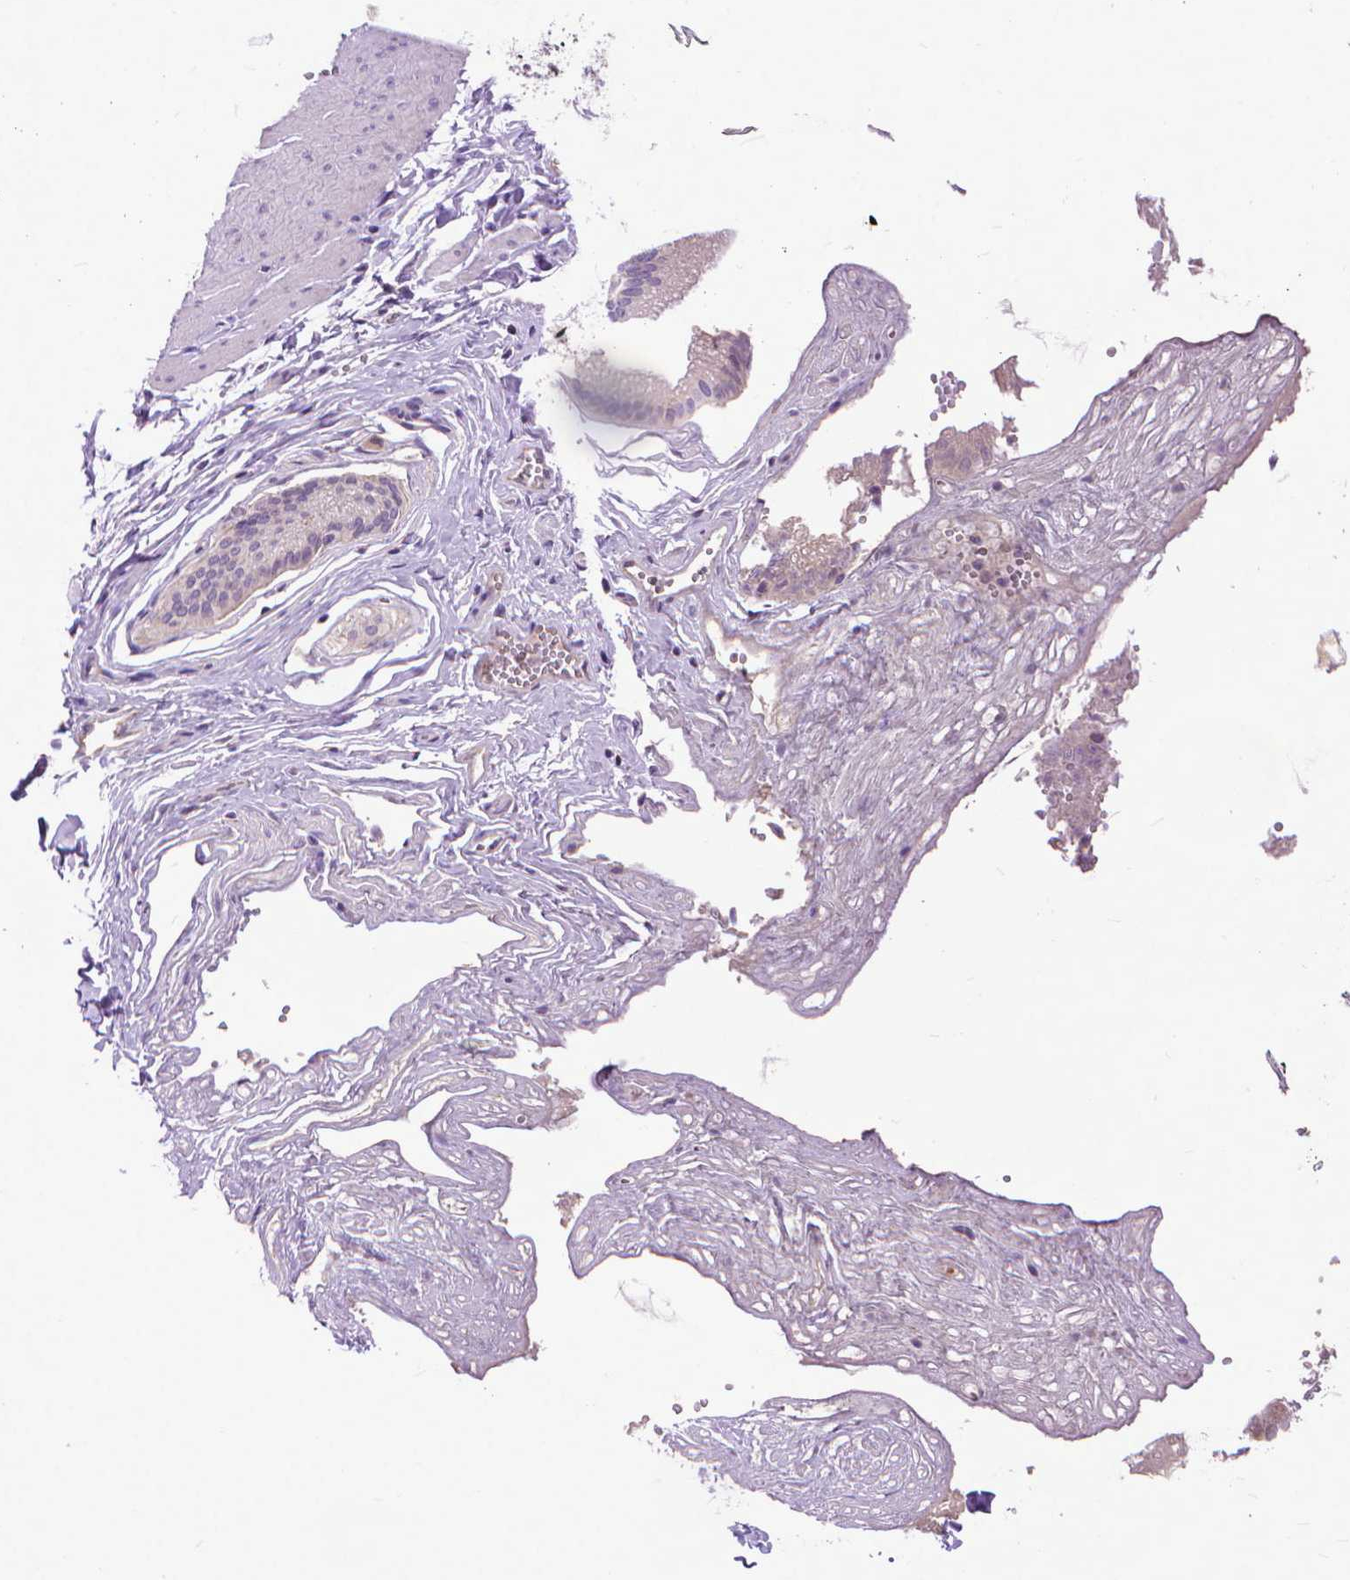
{"staining": {"intensity": "moderate", "quantity": "25%-75%", "location": "cytoplasmic/membranous"}, "tissue": "gallbladder", "cell_type": "Glandular cells", "image_type": "normal", "snomed": [{"axis": "morphology", "description": "Normal tissue, NOS"}, {"axis": "topography", "description": "Gallbladder"}, {"axis": "topography", "description": "Peripheral nerve tissue"}], "caption": "Protein staining demonstrates moderate cytoplasmic/membranous staining in approximately 25%-75% of glandular cells in unremarkable gallbladder. The staining is performed using DAB (3,3'-diaminobenzidine) brown chromogen to label protein expression. The nuclei are counter-stained blue using hematoxylin.", "gene": "SYN1", "patient": {"sex": "male", "age": 17}}